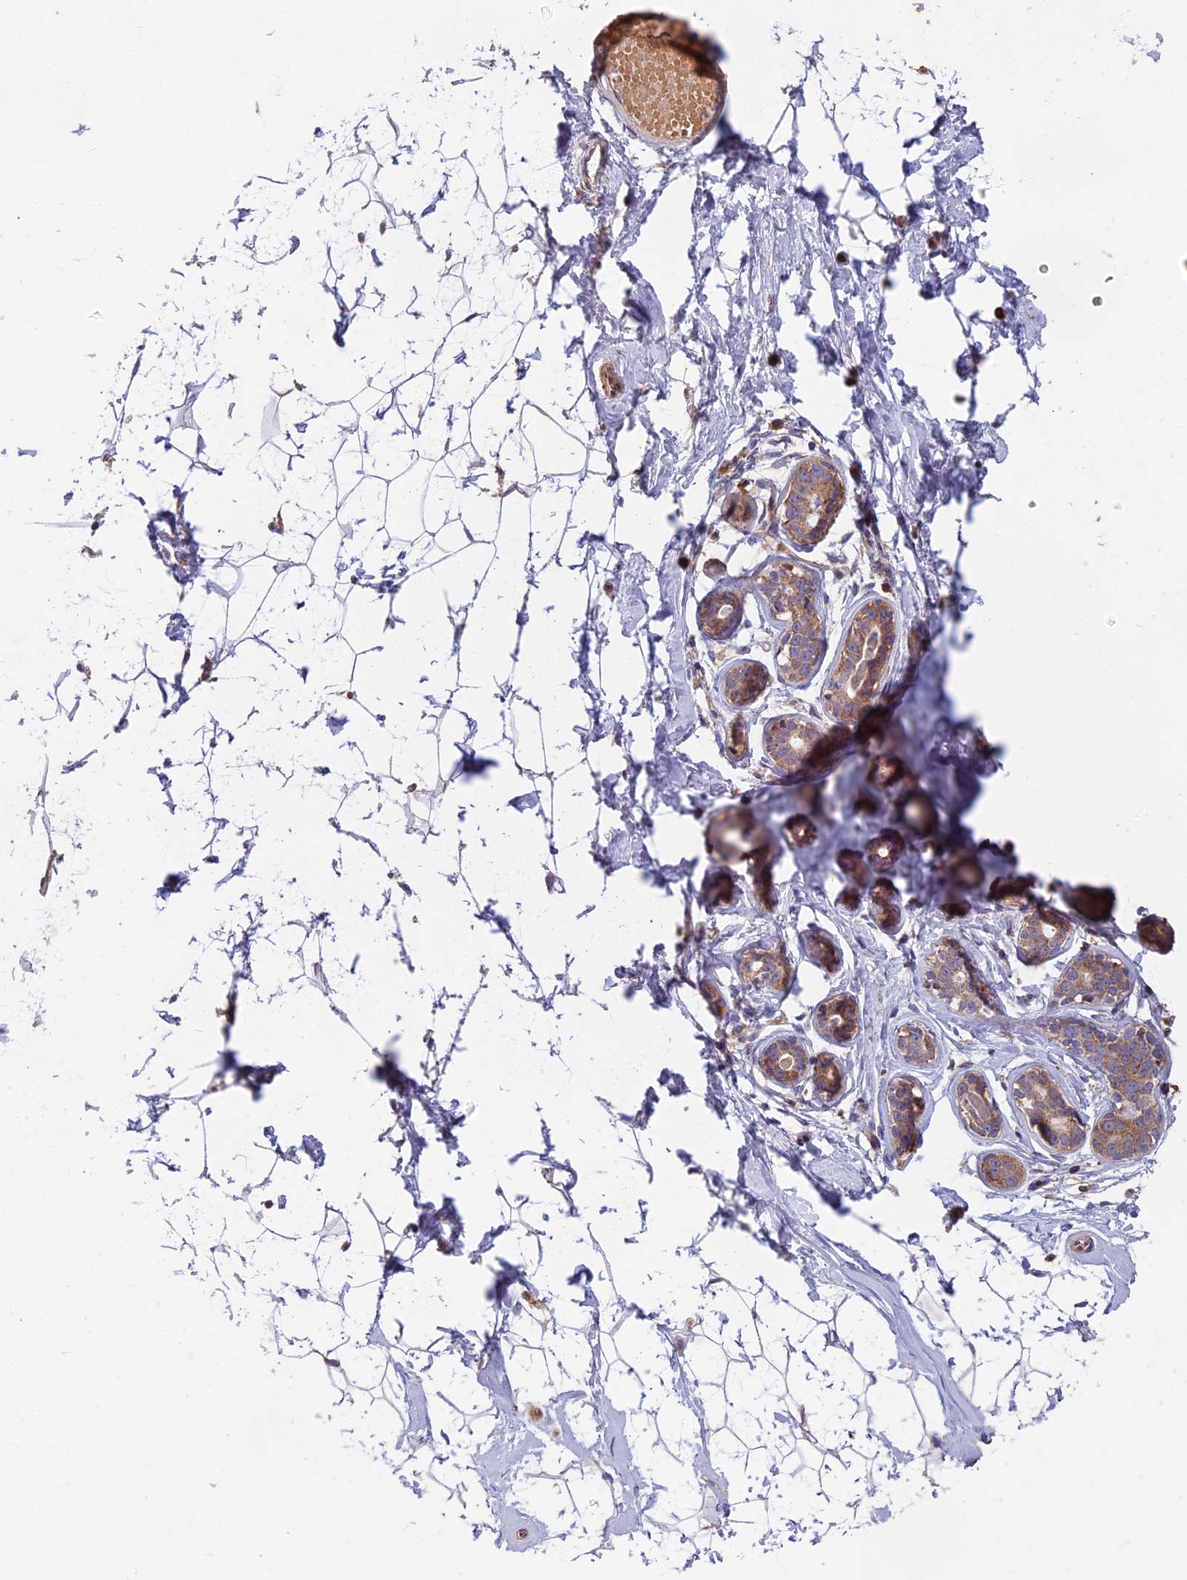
{"staining": {"intensity": "negative", "quantity": "none", "location": "none"}, "tissue": "breast", "cell_type": "Adipocytes", "image_type": "normal", "snomed": [{"axis": "morphology", "description": "Normal tissue, NOS"}, {"axis": "morphology", "description": "Adenoma, NOS"}, {"axis": "topography", "description": "Breast"}], "caption": "Immunohistochemistry of benign human breast exhibits no staining in adipocytes. Nuclei are stained in blue.", "gene": "EDAR", "patient": {"sex": "female", "age": 23}}